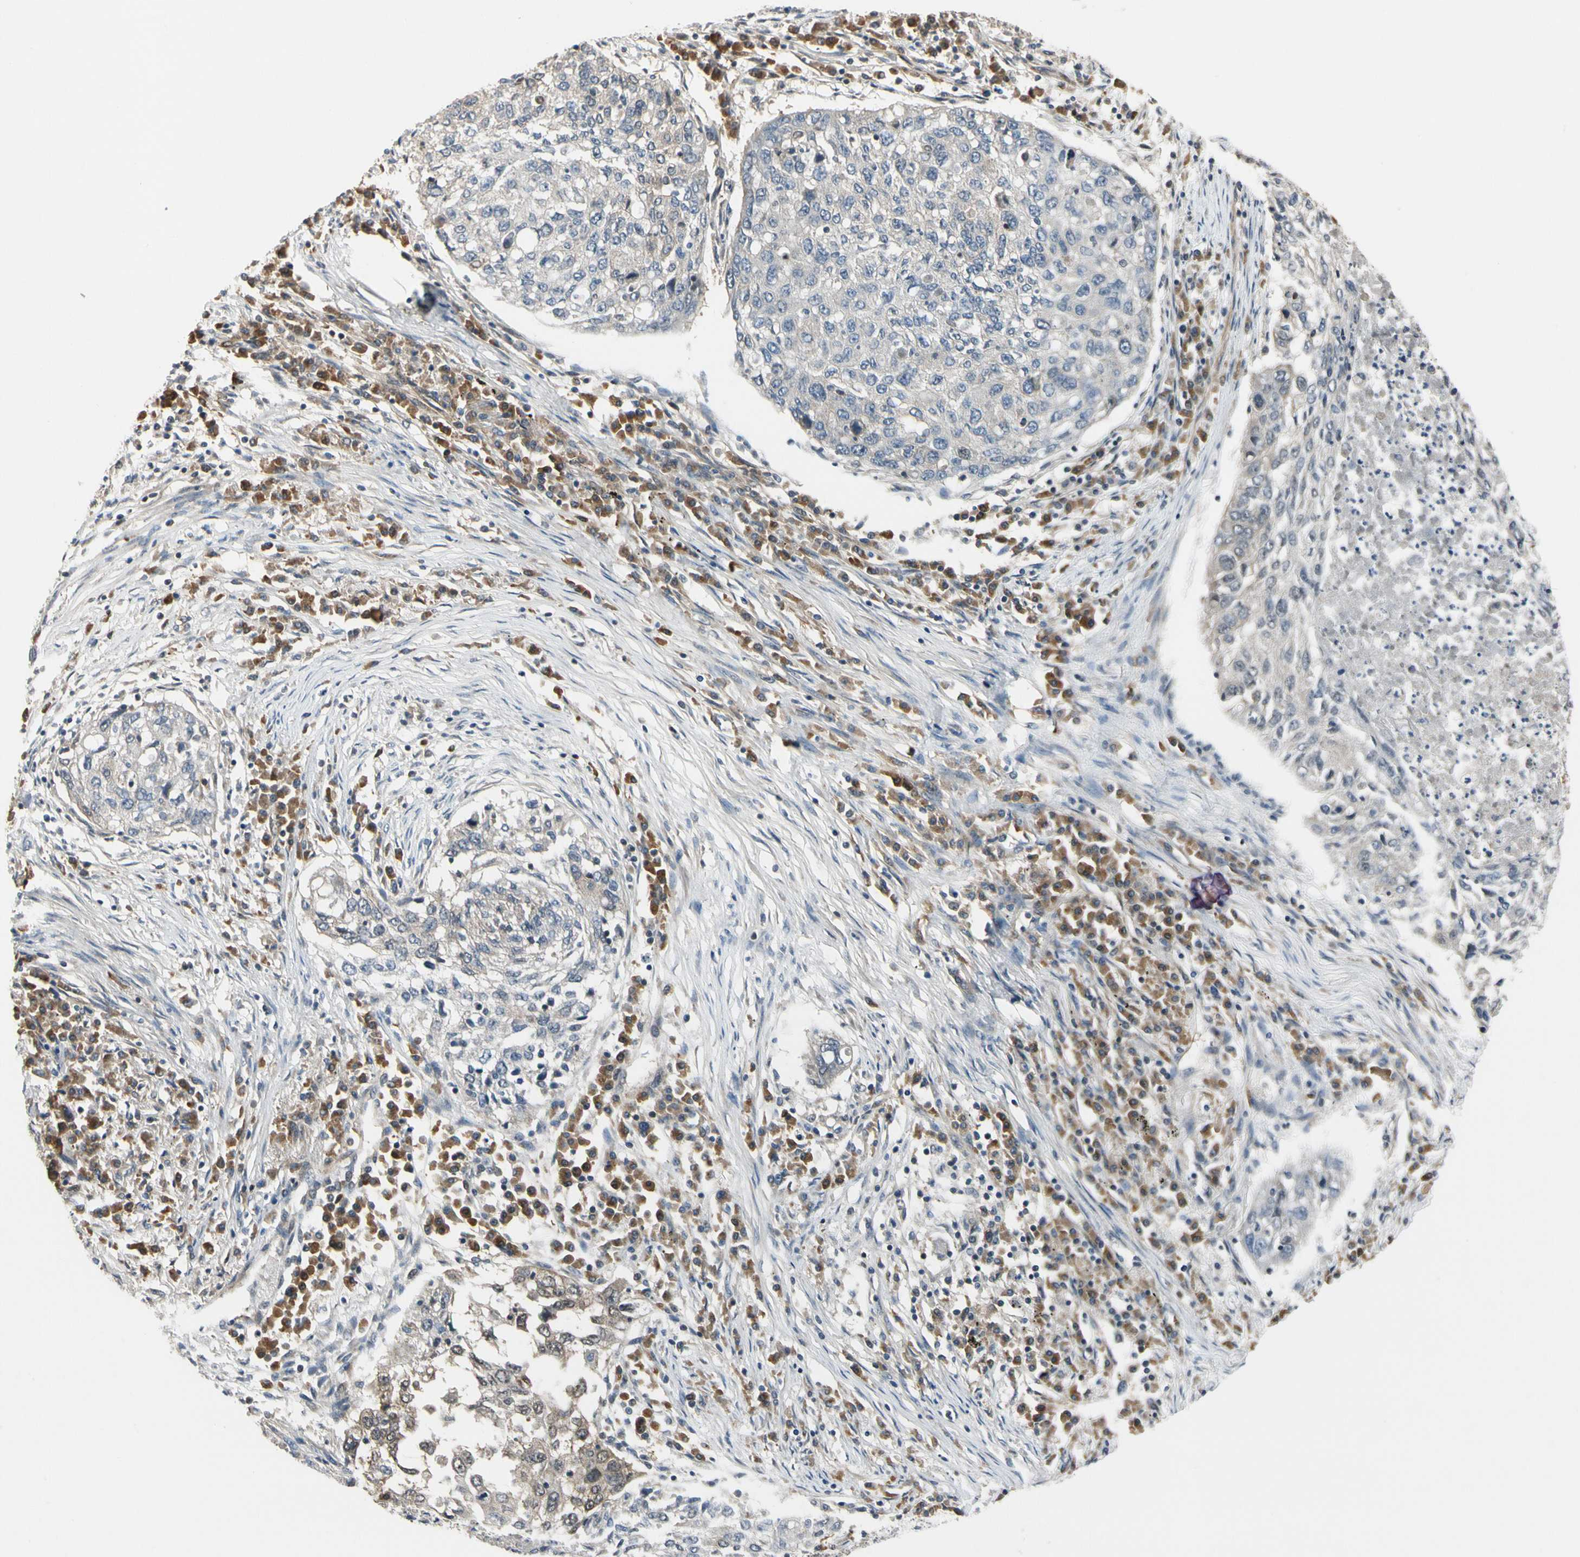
{"staining": {"intensity": "negative", "quantity": "none", "location": "none"}, "tissue": "lung cancer", "cell_type": "Tumor cells", "image_type": "cancer", "snomed": [{"axis": "morphology", "description": "Squamous cell carcinoma, NOS"}, {"axis": "topography", "description": "Lung"}], "caption": "IHC image of human lung cancer stained for a protein (brown), which demonstrates no positivity in tumor cells.", "gene": "RASGRF1", "patient": {"sex": "female", "age": 63}}